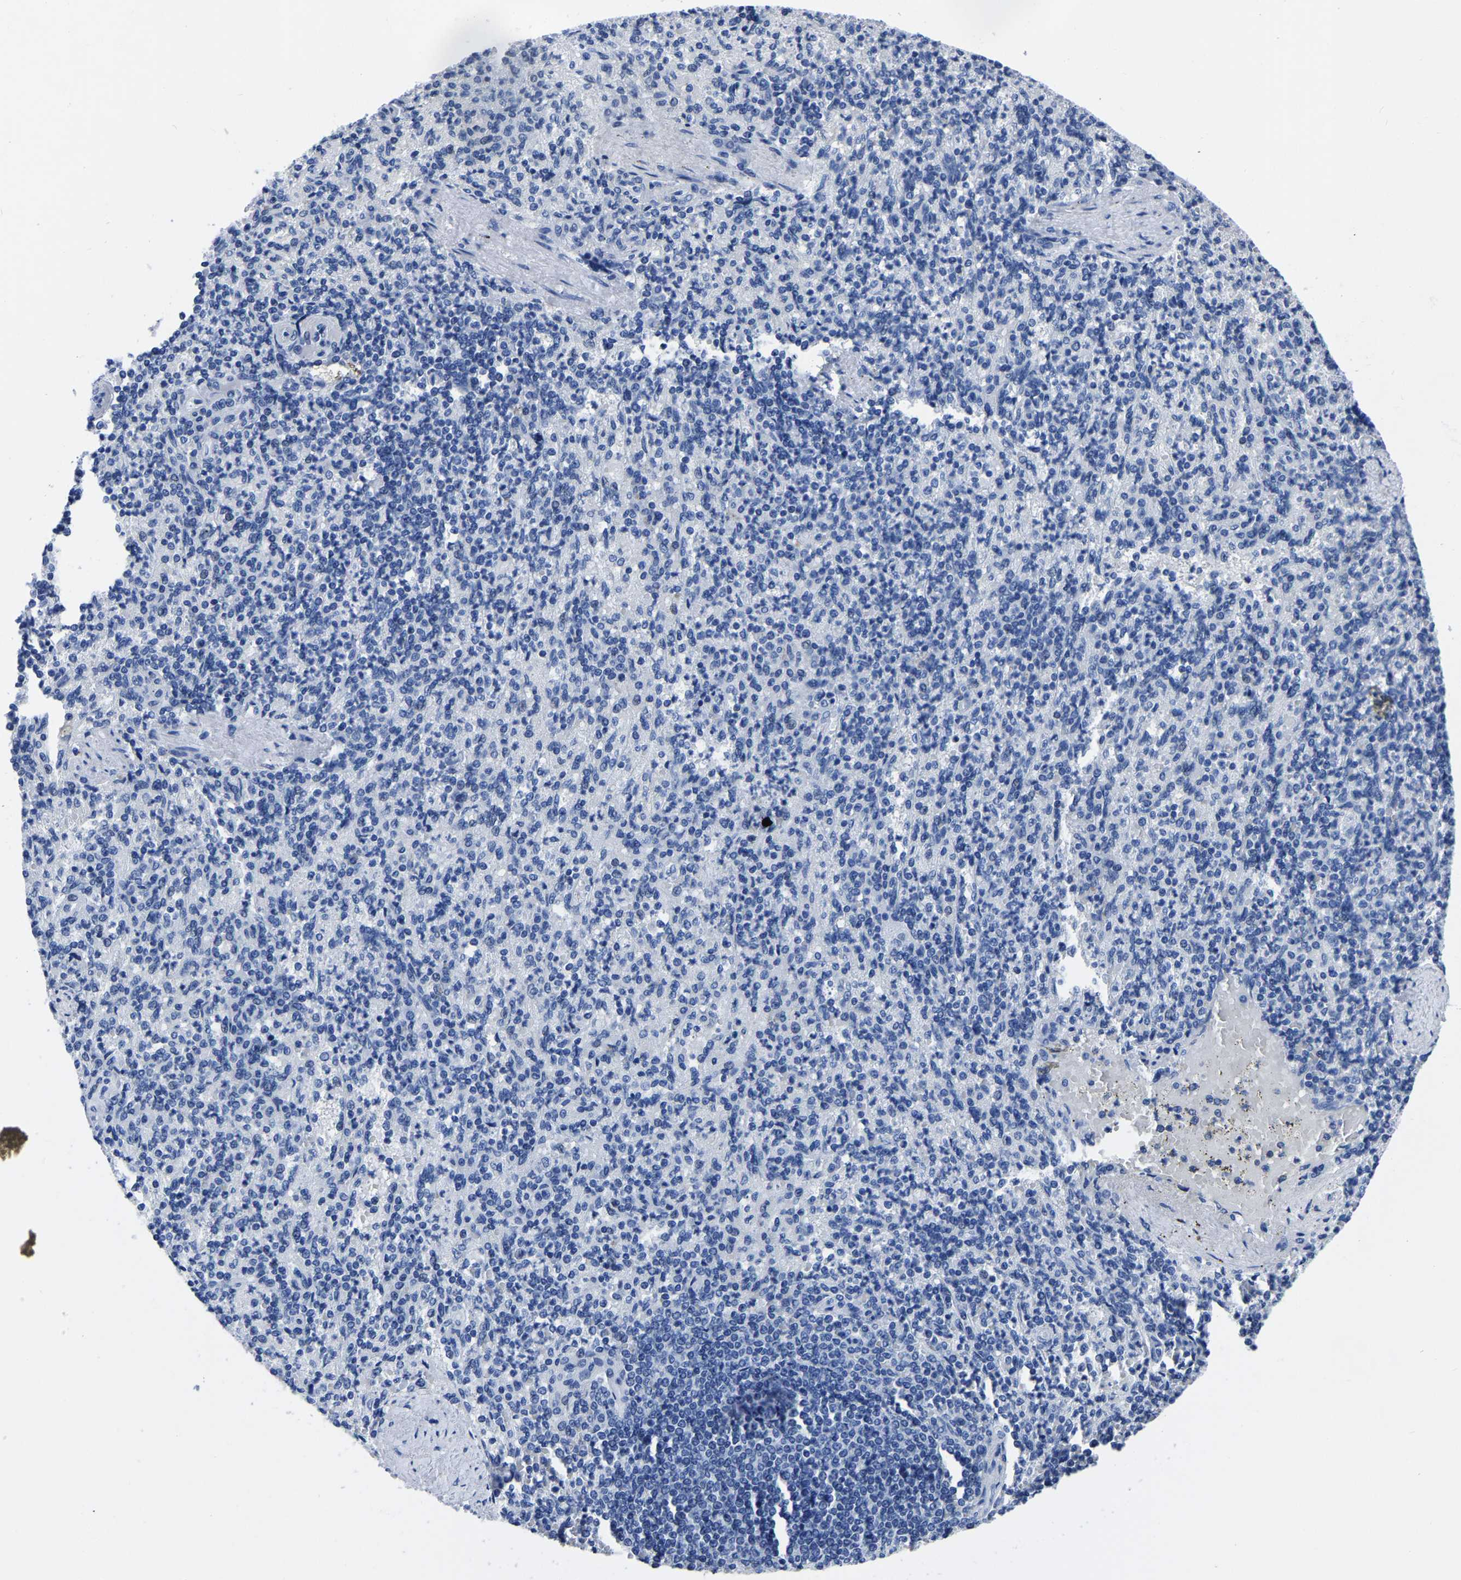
{"staining": {"intensity": "negative", "quantity": "none", "location": "none"}, "tissue": "spleen", "cell_type": "Cells in red pulp", "image_type": "normal", "snomed": [{"axis": "morphology", "description": "Normal tissue, NOS"}, {"axis": "topography", "description": "Spleen"}], "caption": "Immunohistochemistry histopathology image of benign human spleen stained for a protein (brown), which demonstrates no staining in cells in red pulp.", "gene": "IMPG2", "patient": {"sex": "female", "age": 74}}